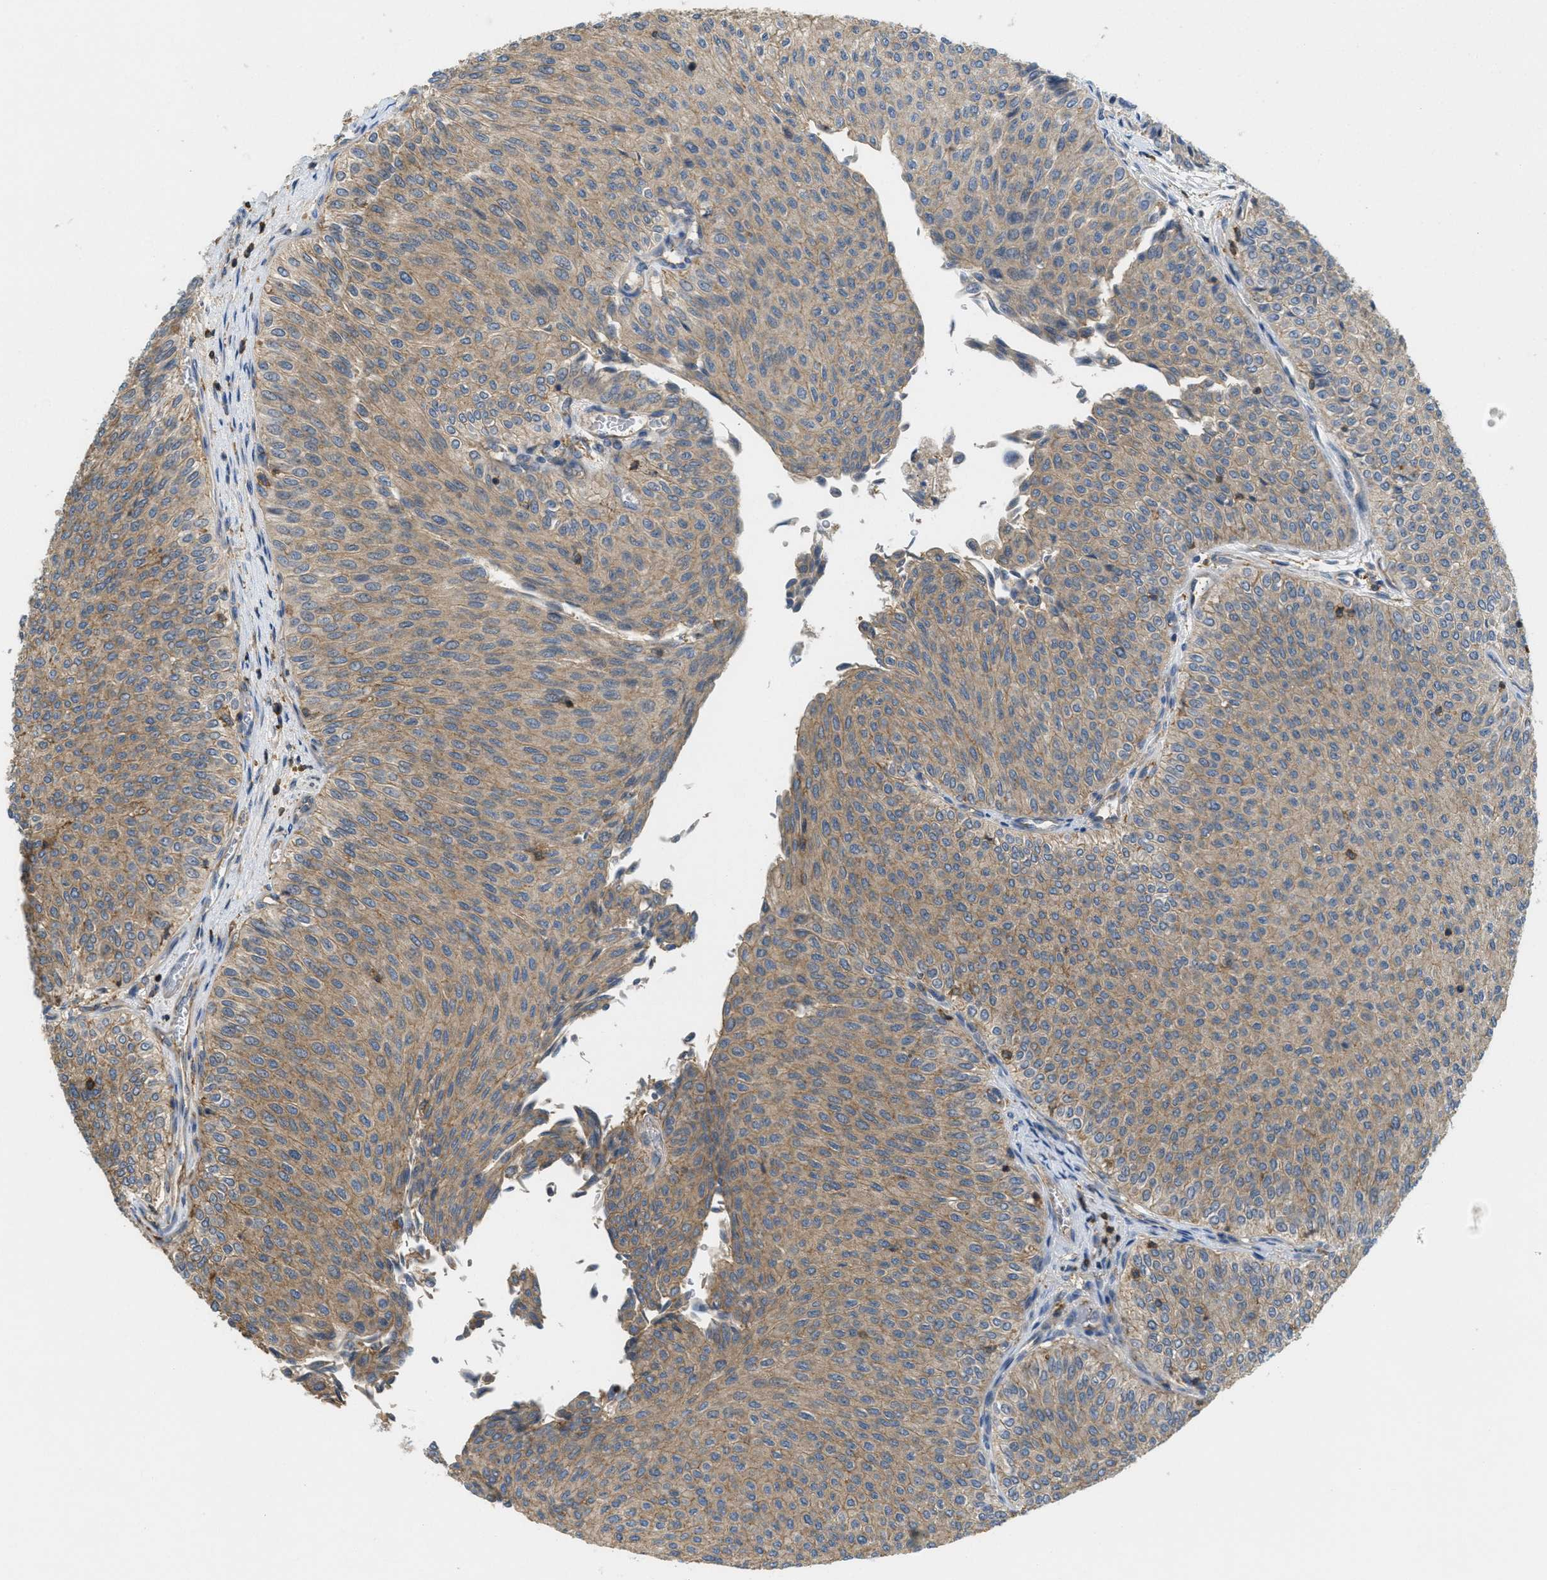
{"staining": {"intensity": "moderate", "quantity": ">75%", "location": "cytoplasmic/membranous"}, "tissue": "urothelial cancer", "cell_type": "Tumor cells", "image_type": "cancer", "snomed": [{"axis": "morphology", "description": "Urothelial carcinoma, Low grade"}, {"axis": "topography", "description": "Urinary bladder"}], "caption": "High-power microscopy captured an immunohistochemistry (IHC) micrograph of urothelial cancer, revealing moderate cytoplasmic/membranous staining in about >75% of tumor cells.", "gene": "GRIK2", "patient": {"sex": "male", "age": 78}}